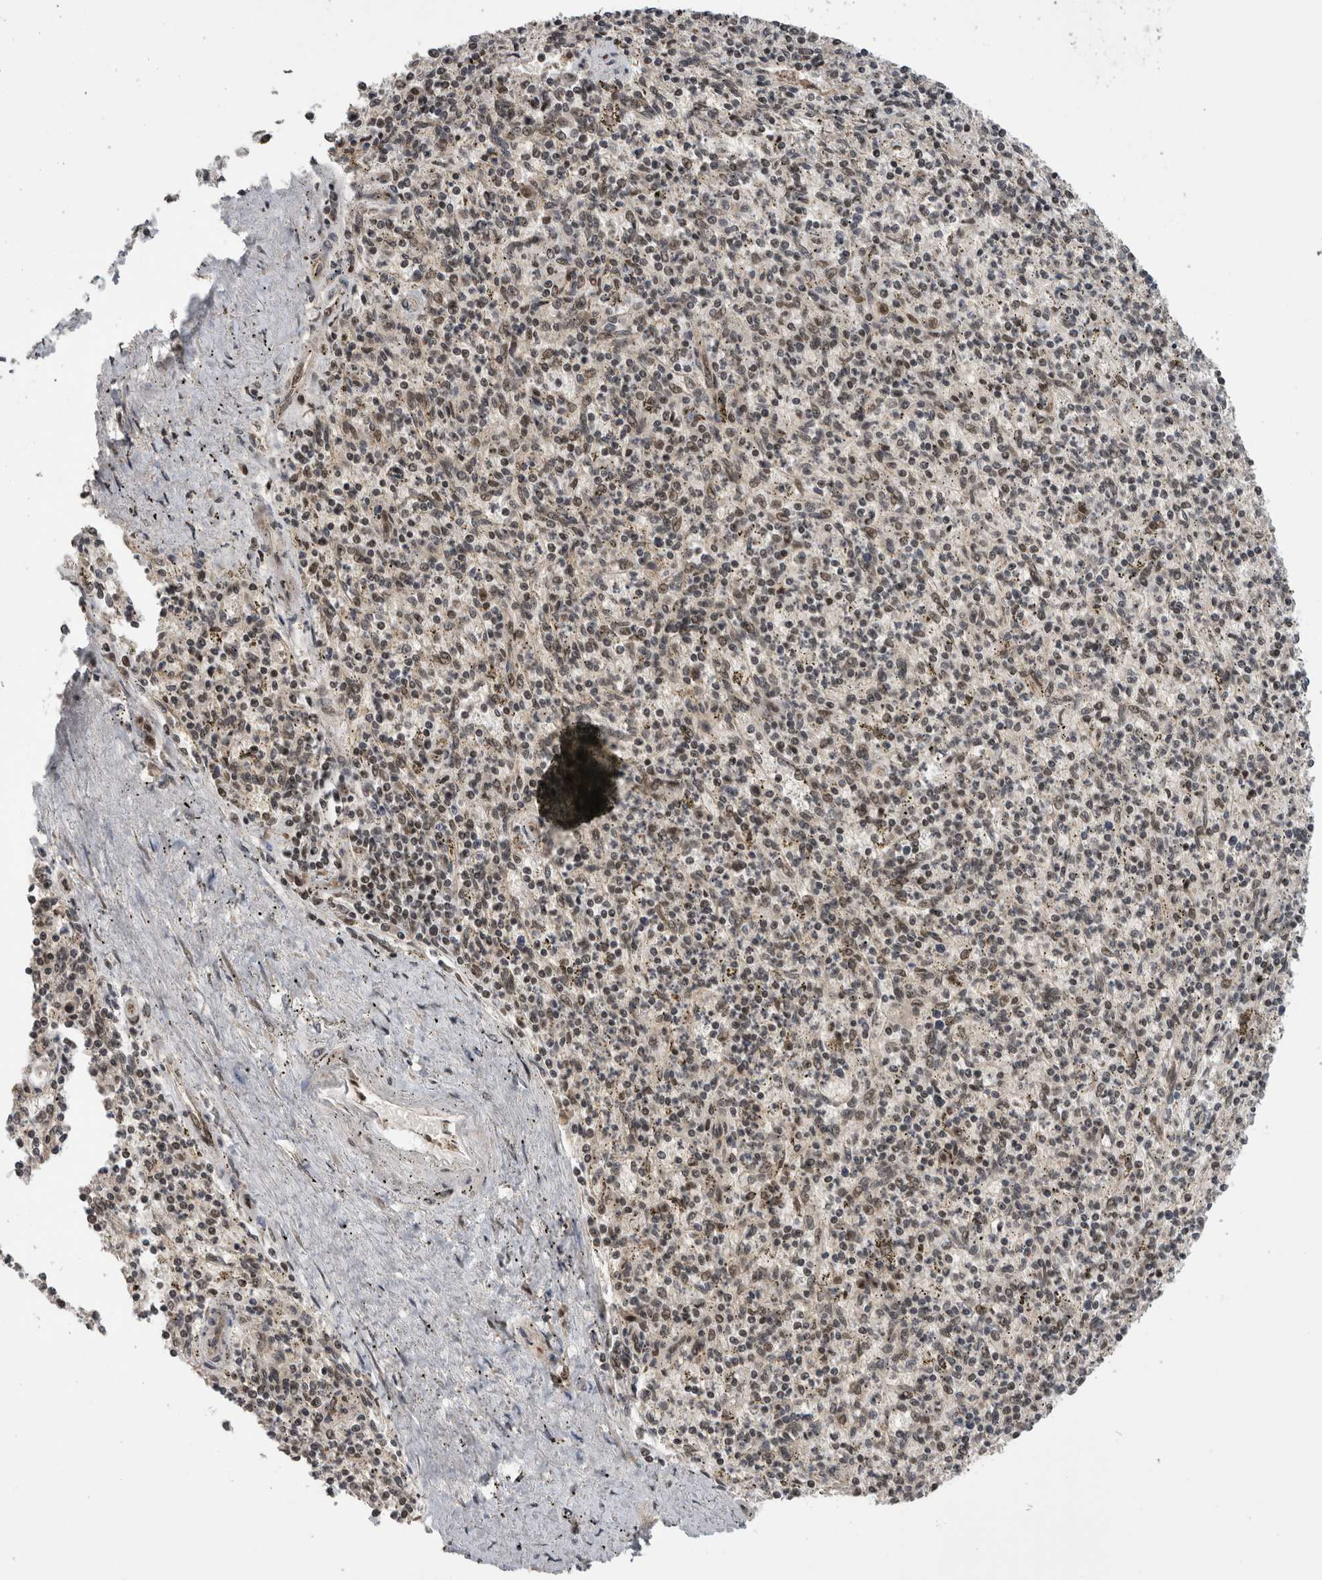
{"staining": {"intensity": "moderate", "quantity": "25%-75%", "location": "nuclear"}, "tissue": "spleen", "cell_type": "Cells in red pulp", "image_type": "normal", "snomed": [{"axis": "morphology", "description": "Normal tissue, NOS"}, {"axis": "topography", "description": "Spleen"}], "caption": "Immunohistochemistry (DAB) staining of benign spleen exhibits moderate nuclear protein staining in approximately 25%-75% of cells in red pulp.", "gene": "CPSF2", "patient": {"sex": "male", "age": 72}}